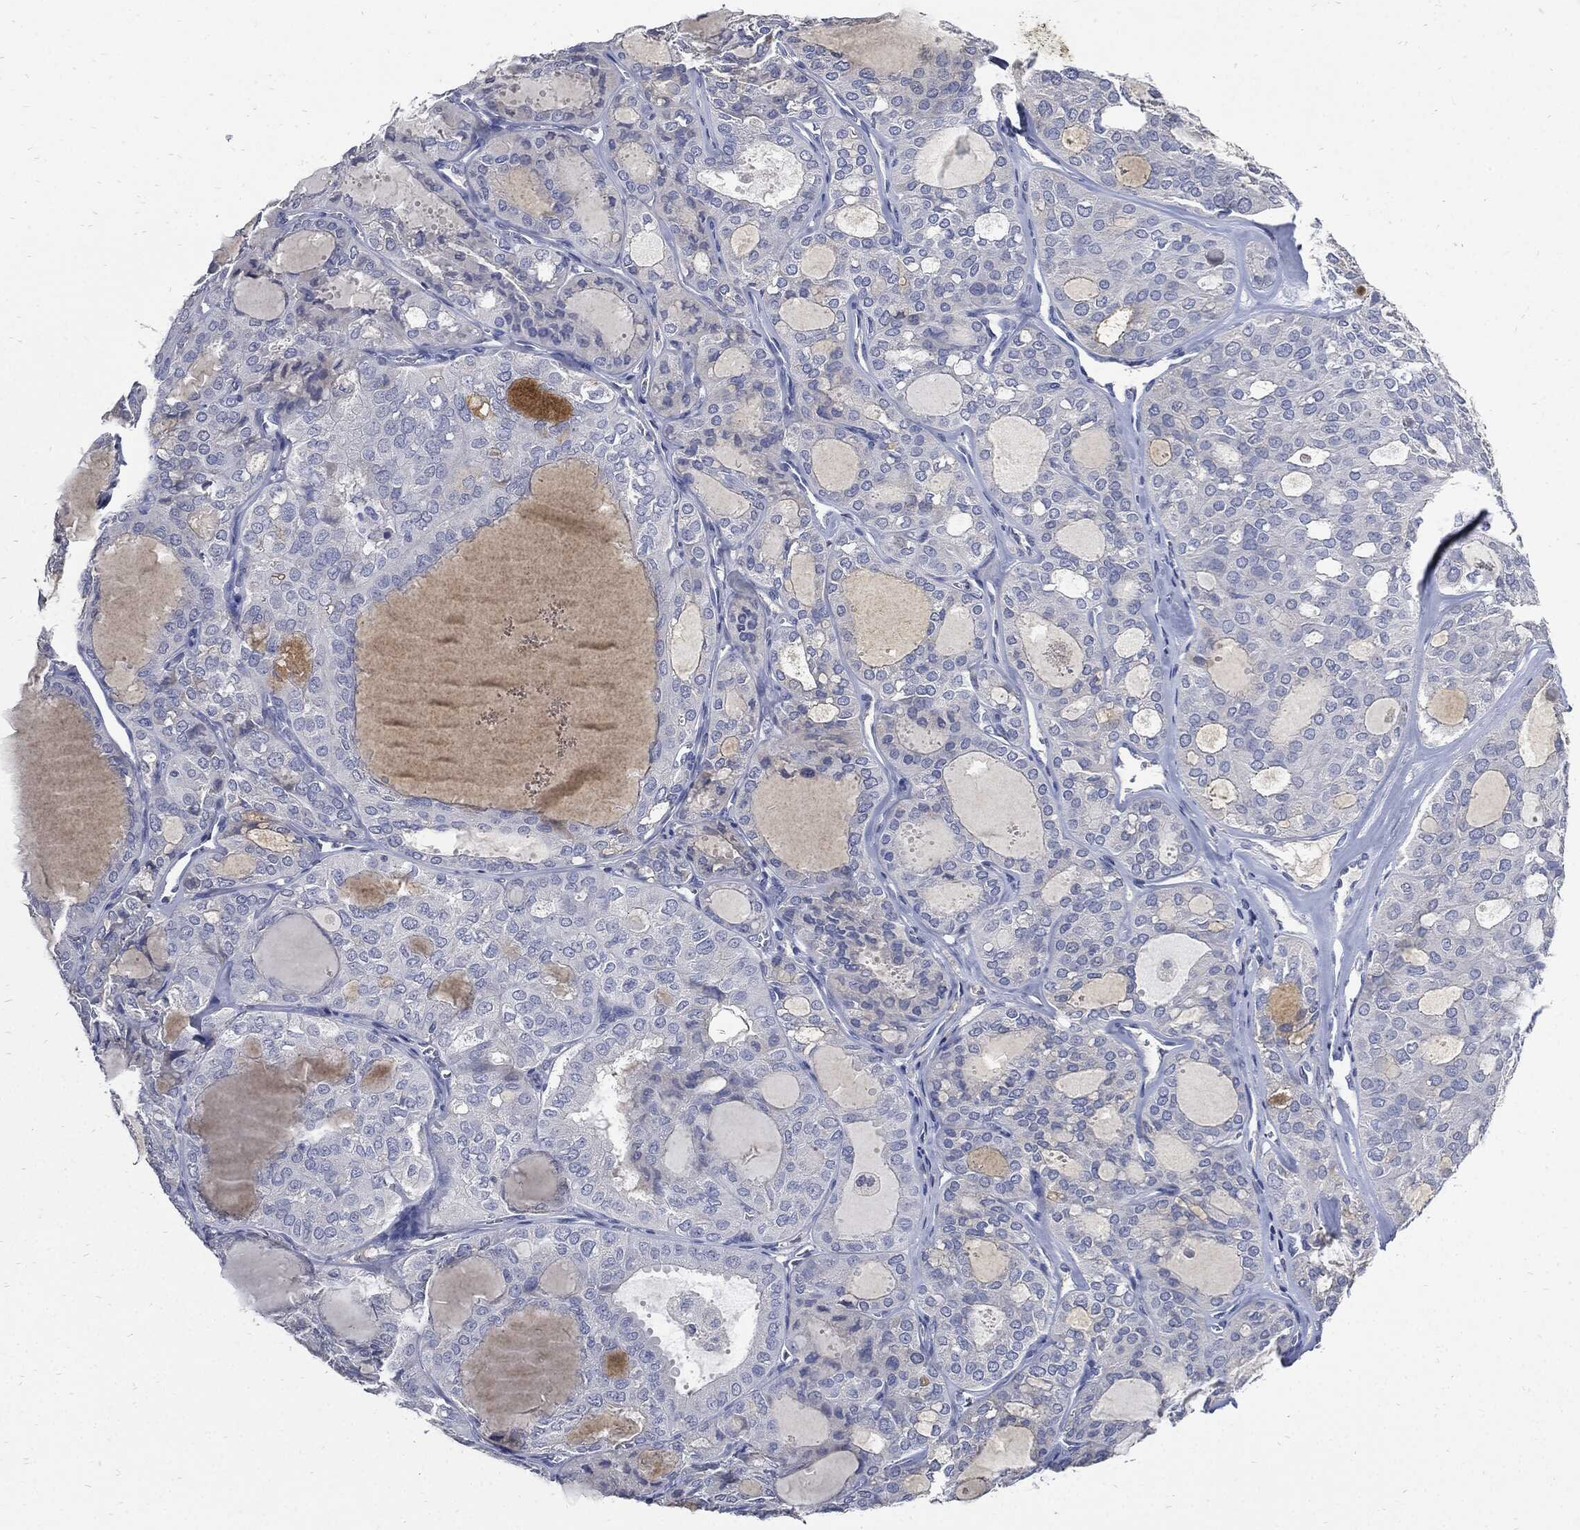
{"staining": {"intensity": "negative", "quantity": "none", "location": "none"}, "tissue": "thyroid cancer", "cell_type": "Tumor cells", "image_type": "cancer", "snomed": [{"axis": "morphology", "description": "Follicular adenoma carcinoma, NOS"}, {"axis": "topography", "description": "Thyroid gland"}], "caption": "A high-resolution image shows immunohistochemistry staining of thyroid follicular adenoma carcinoma, which exhibits no significant expression in tumor cells.", "gene": "CPE", "patient": {"sex": "male", "age": 75}}